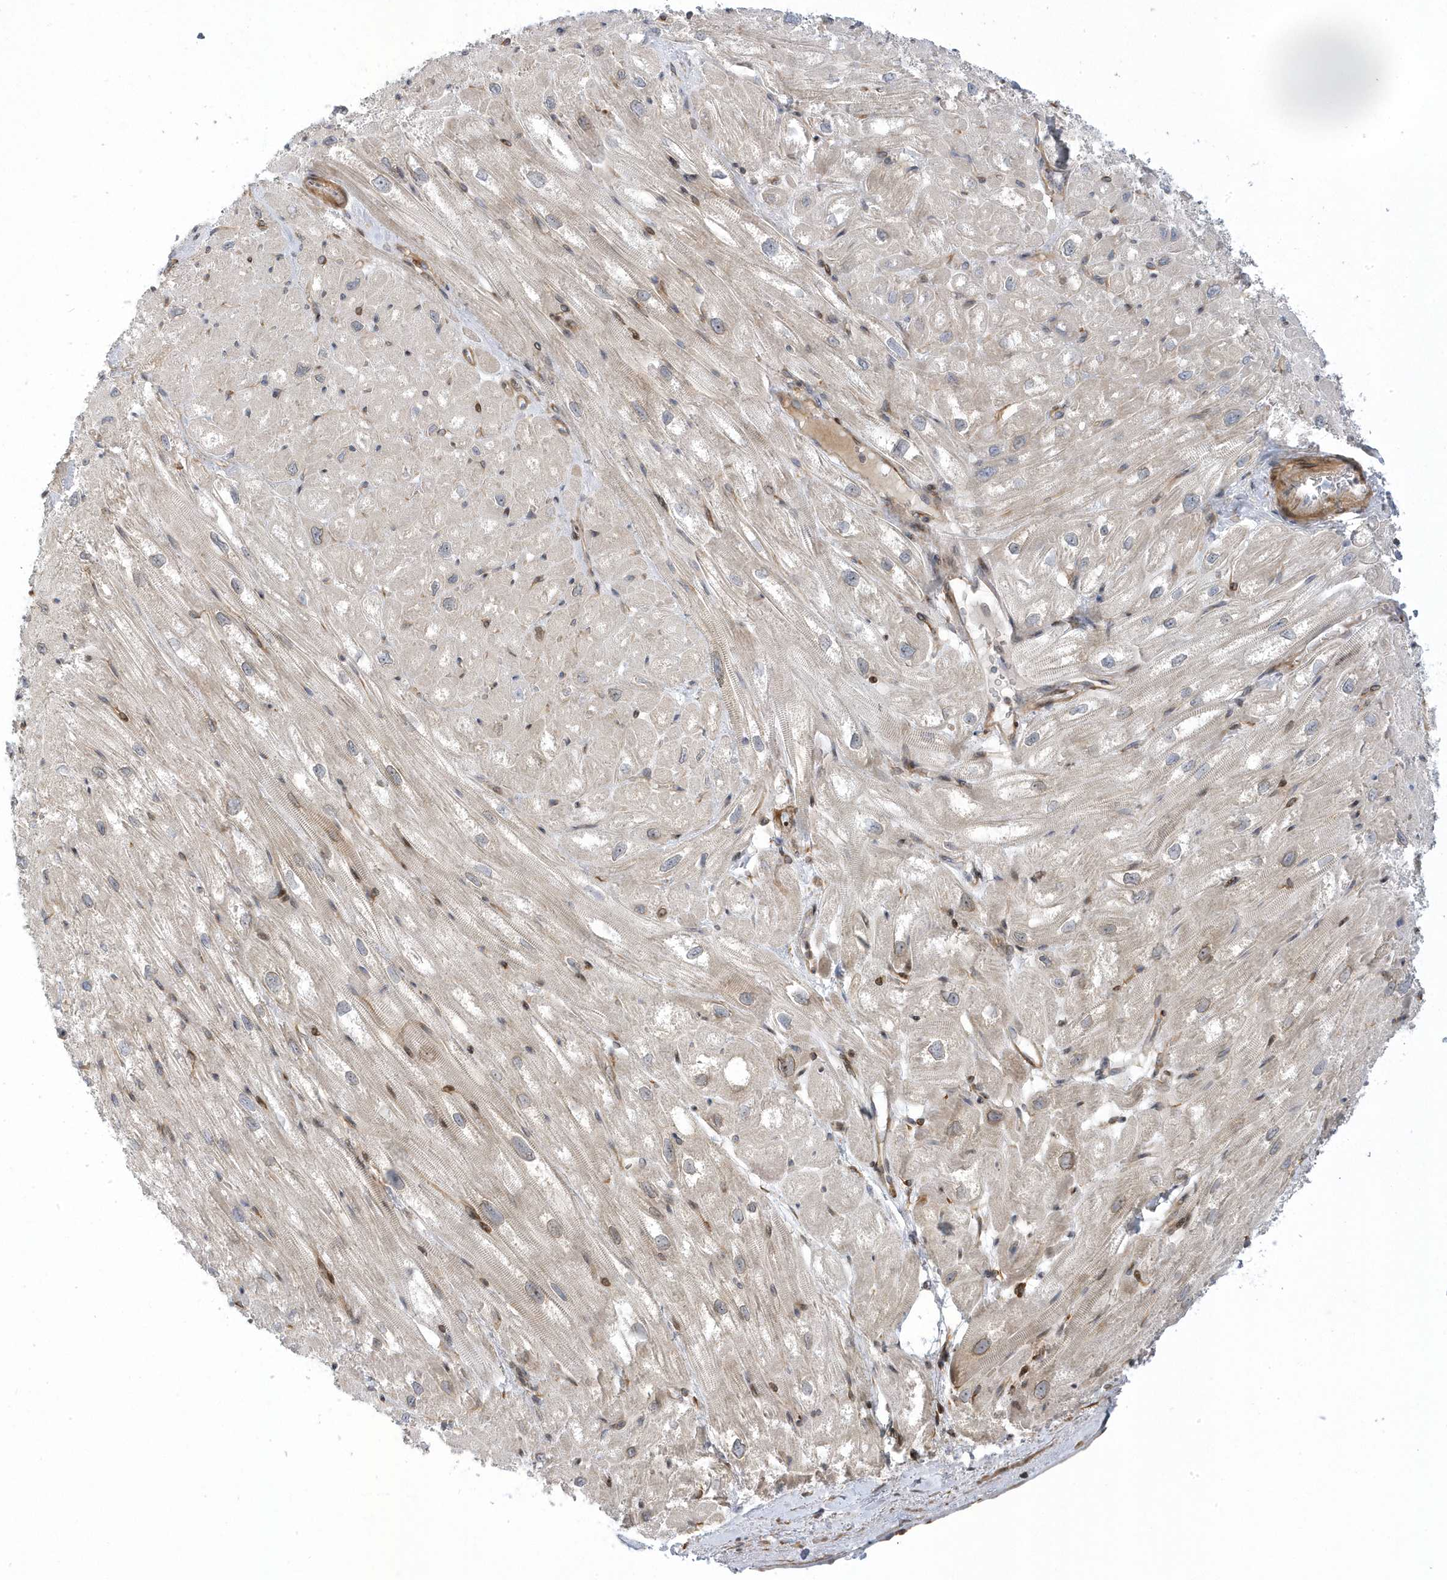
{"staining": {"intensity": "weak", "quantity": "25%-75%", "location": "cytoplasmic/membranous"}, "tissue": "heart muscle", "cell_type": "Cardiomyocytes", "image_type": "normal", "snomed": [{"axis": "morphology", "description": "Normal tissue, NOS"}, {"axis": "topography", "description": "Heart"}], "caption": "Immunohistochemistry (IHC) micrograph of normal human heart muscle stained for a protein (brown), which reveals low levels of weak cytoplasmic/membranous positivity in approximately 25%-75% of cardiomyocytes.", "gene": "MAP7D3", "patient": {"sex": "male", "age": 50}}